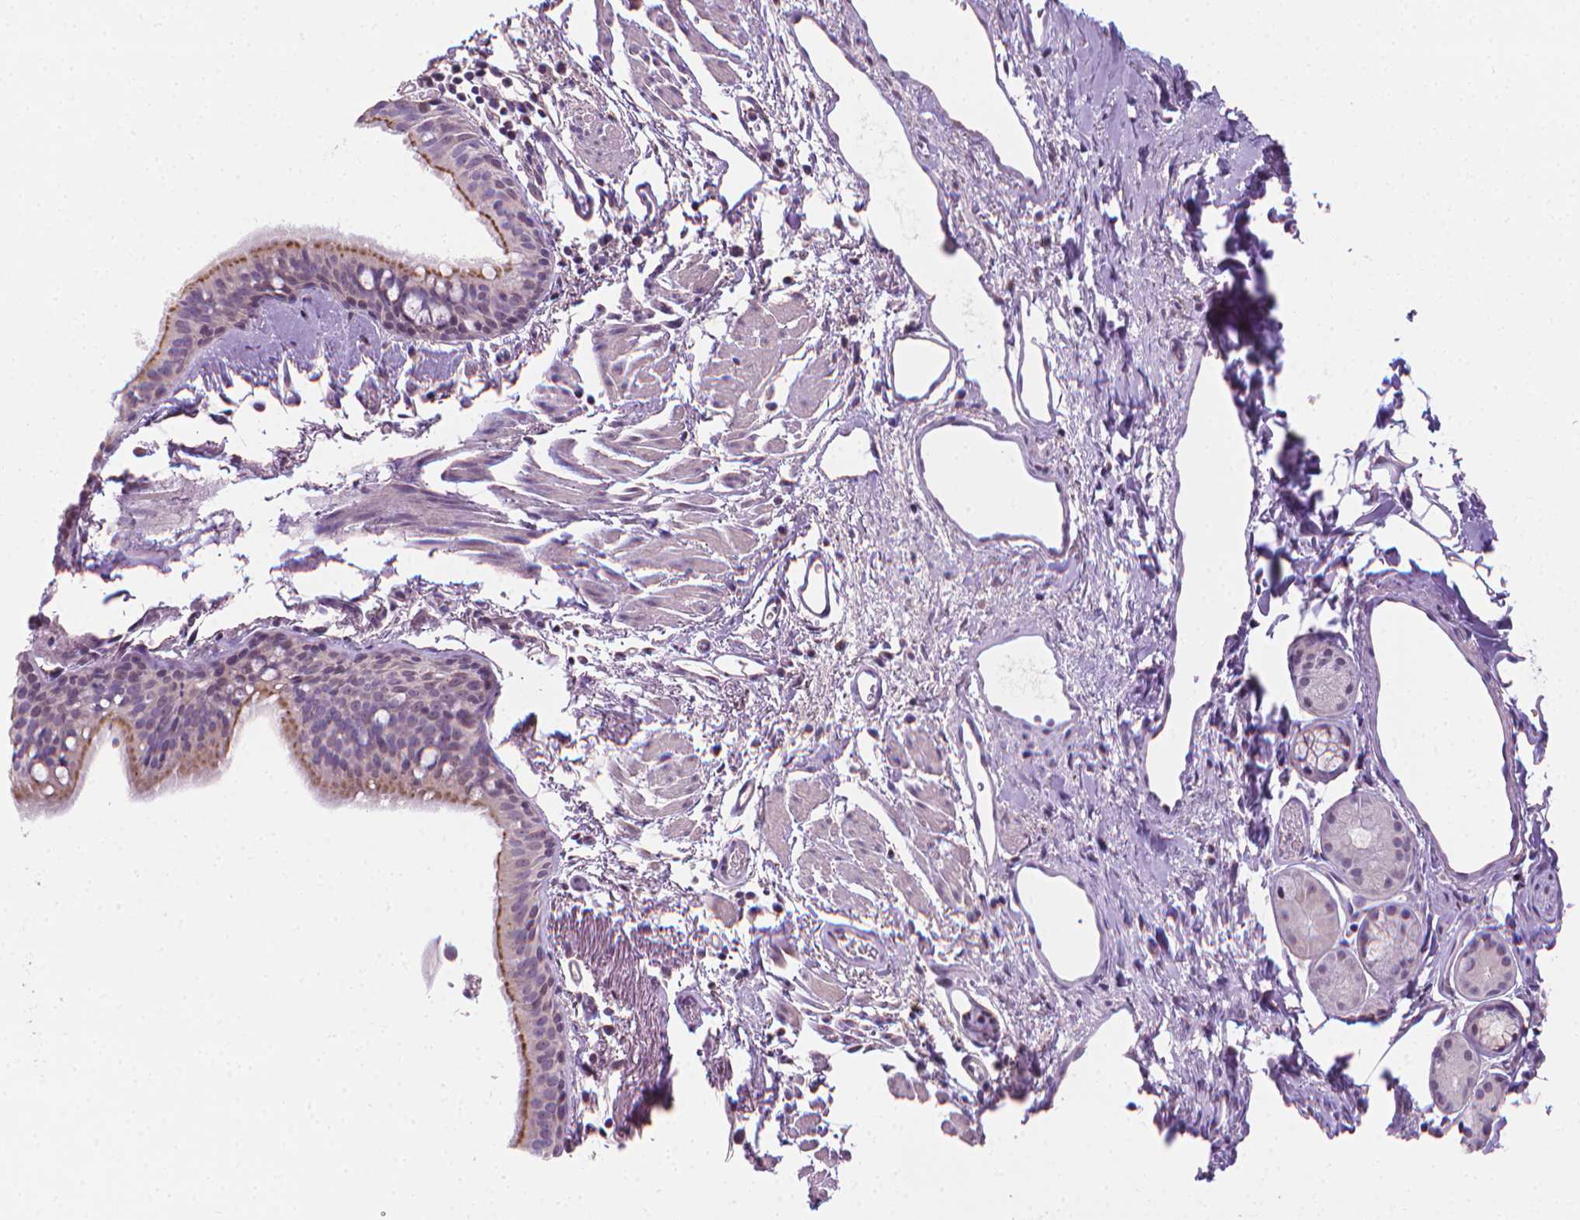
{"staining": {"intensity": "moderate", "quantity": "25%-75%", "location": "cytoplasmic/membranous"}, "tissue": "bronchus", "cell_type": "Respiratory epithelial cells", "image_type": "normal", "snomed": [{"axis": "morphology", "description": "Normal tissue, NOS"}, {"axis": "morphology", "description": "Adenocarcinoma, NOS"}, {"axis": "topography", "description": "Bronchus"}], "caption": "Bronchus stained with immunohistochemistry demonstrates moderate cytoplasmic/membranous positivity in approximately 25%-75% of respiratory epithelial cells.", "gene": "NCAN", "patient": {"sex": "male", "age": 68}}